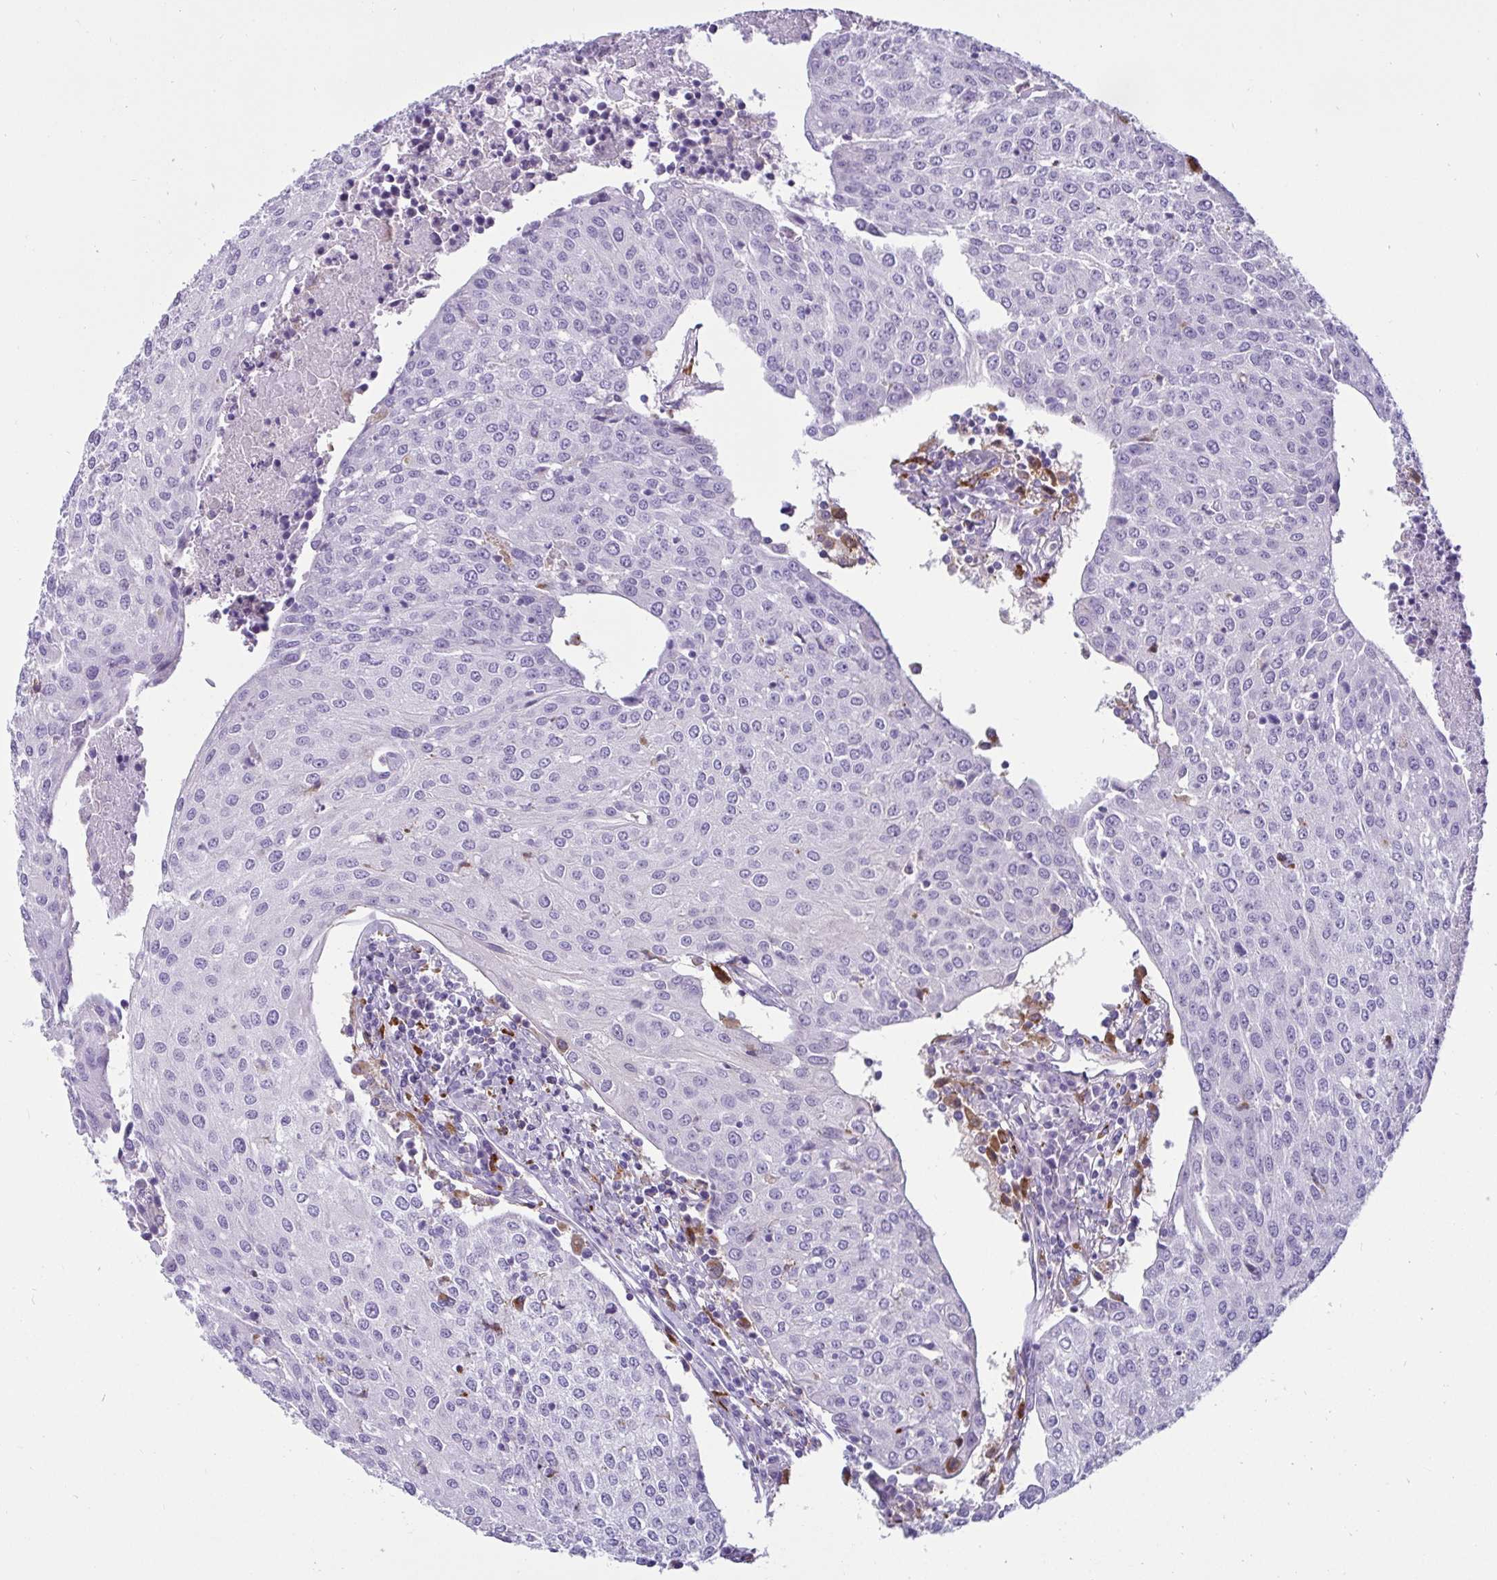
{"staining": {"intensity": "negative", "quantity": "none", "location": "none"}, "tissue": "urothelial cancer", "cell_type": "Tumor cells", "image_type": "cancer", "snomed": [{"axis": "morphology", "description": "Urothelial carcinoma, High grade"}, {"axis": "topography", "description": "Urinary bladder"}], "caption": "Urothelial carcinoma (high-grade) was stained to show a protein in brown. There is no significant expression in tumor cells. Nuclei are stained in blue.", "gene": "CTSZ", "patient": {"sex": "female", "age": 85}}